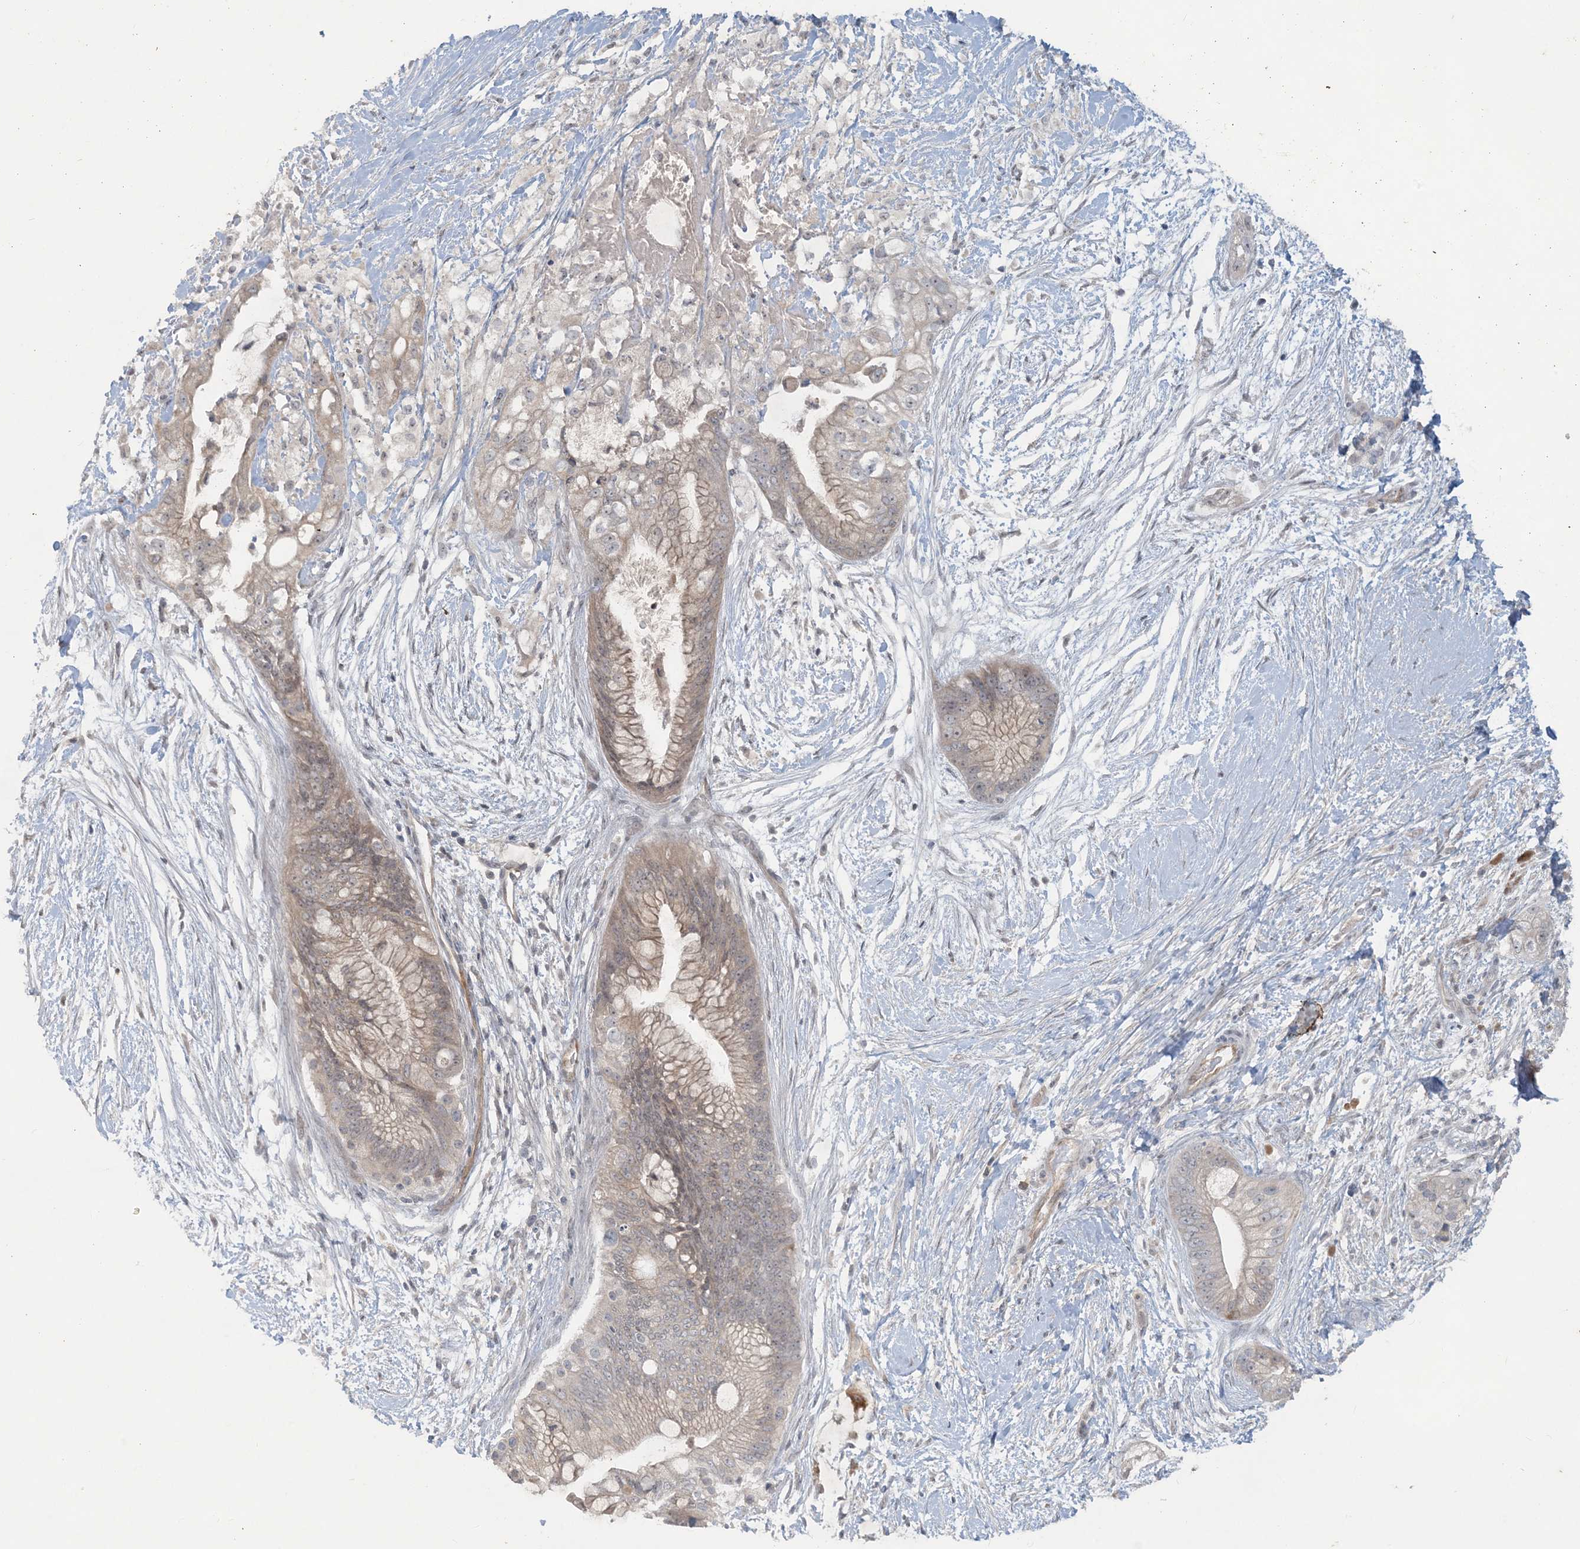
{"staining": {"intensity": "negative", "quantity": "none", "location": "none"}, "tissue": "pancreatic cancer", "cell_type": "Tumor cells", "image_type": "cancer", "snomed": [{"axis": "morphology", "description": "Adenocarcinoma, NOS"}, {"axis": "topography", "description": "Pancreas"}], "caption": "Tumor cells show no significant protein staining in pancreatic cancer (adenocarcinoma).", "gene": "CDS1", "patient": {"sex": "male", "age": 53}}